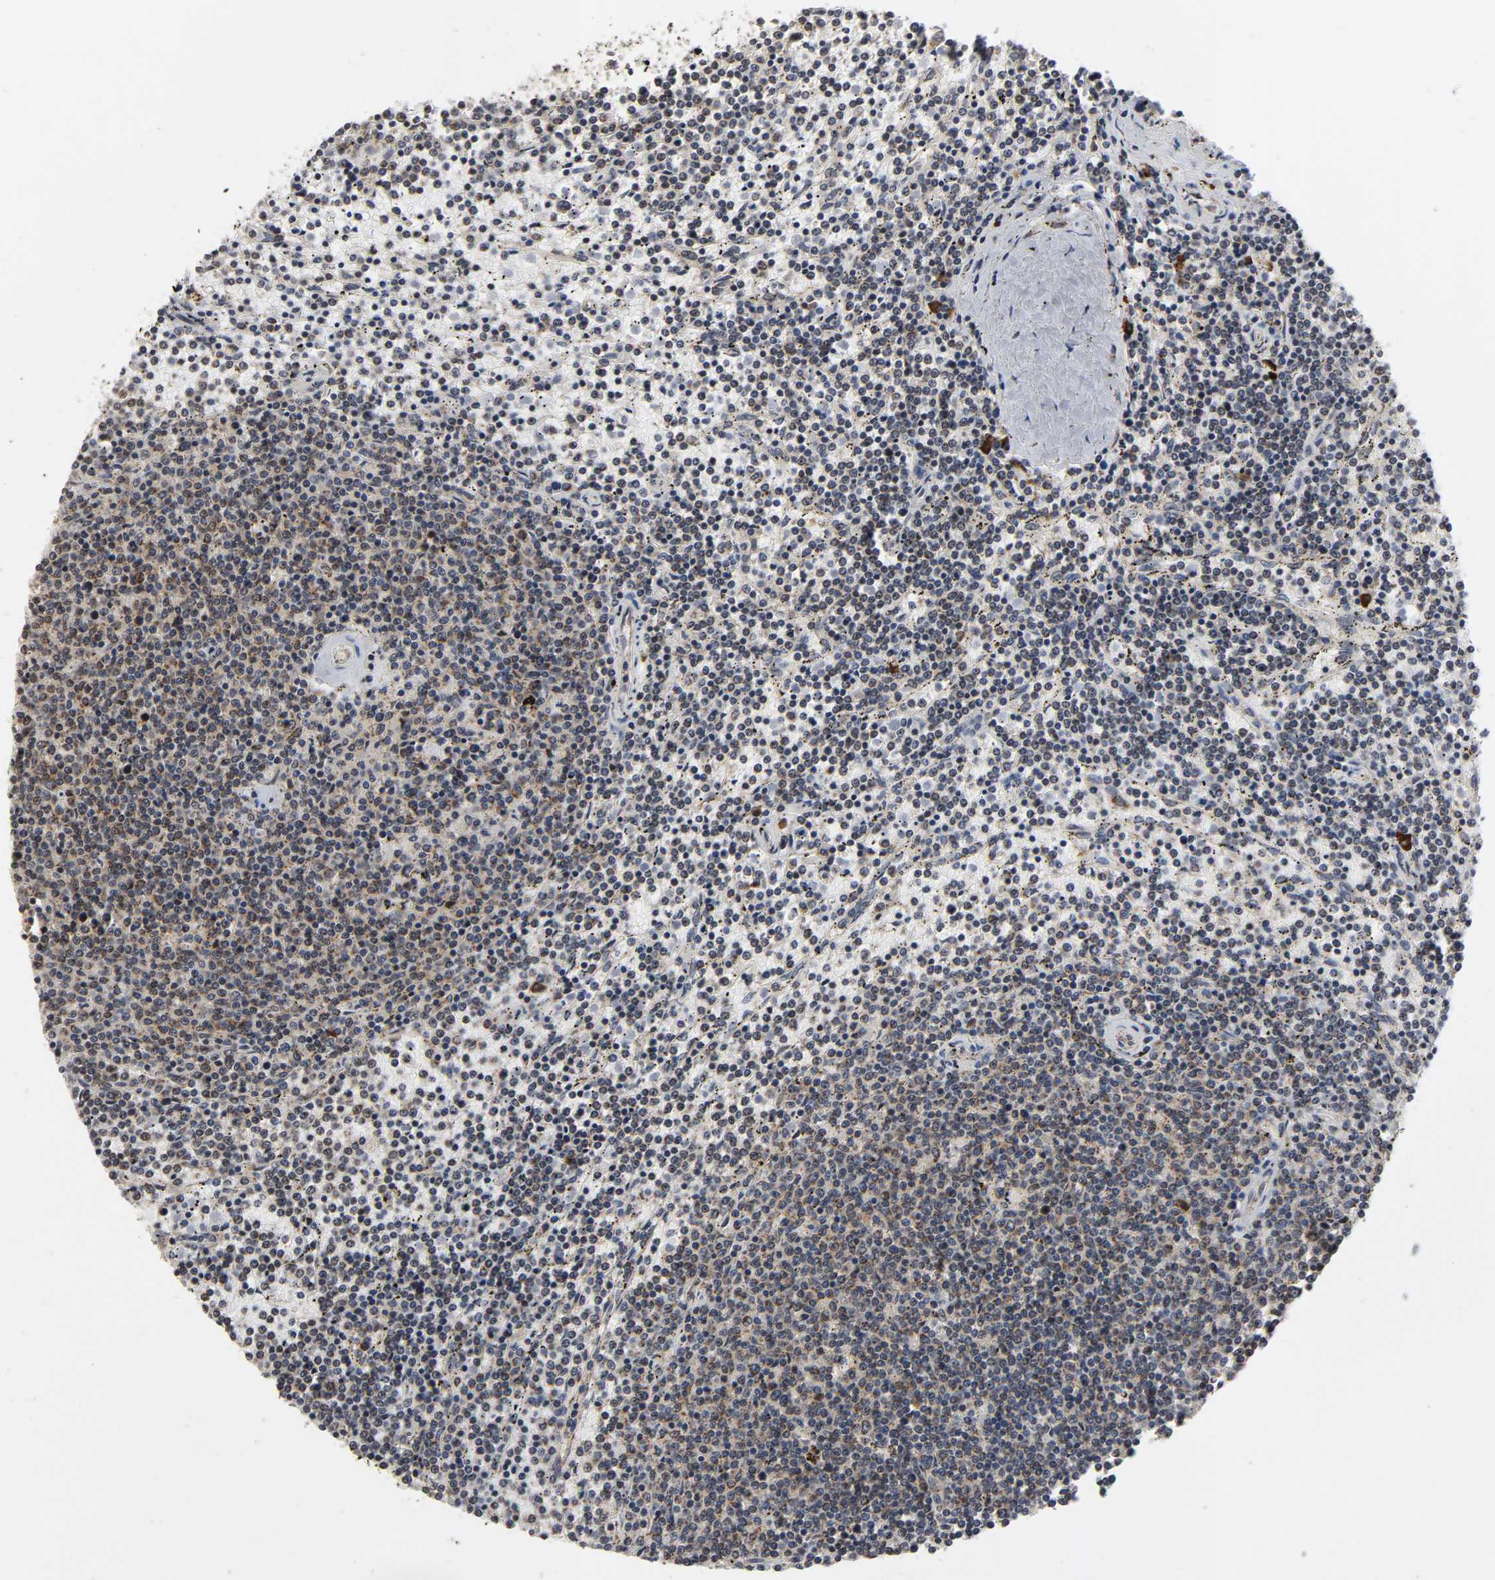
{"staining": {"intensity": "moderate", "quantity": ">75%", "location": "cytoplasmic/membranous"}, "tissue": "lymphoma", "cell_type": "Tumor cells", "image_type": "cancer", "snomed": [{"axis": "morphology", "description": "Malignant lymphoma, non-Hodgkin's type, Low grade"}, {"axis": "topography", "description": "Spleen"}], "caption": "About >75% of tumor cells in lymphoma exhibit moderate cytoplasmic/membranous protein staining as visualized by brown immunohistochemical staining.", "gene": "SLC30A9", "patient": {"sex": "female", "age": 50}}